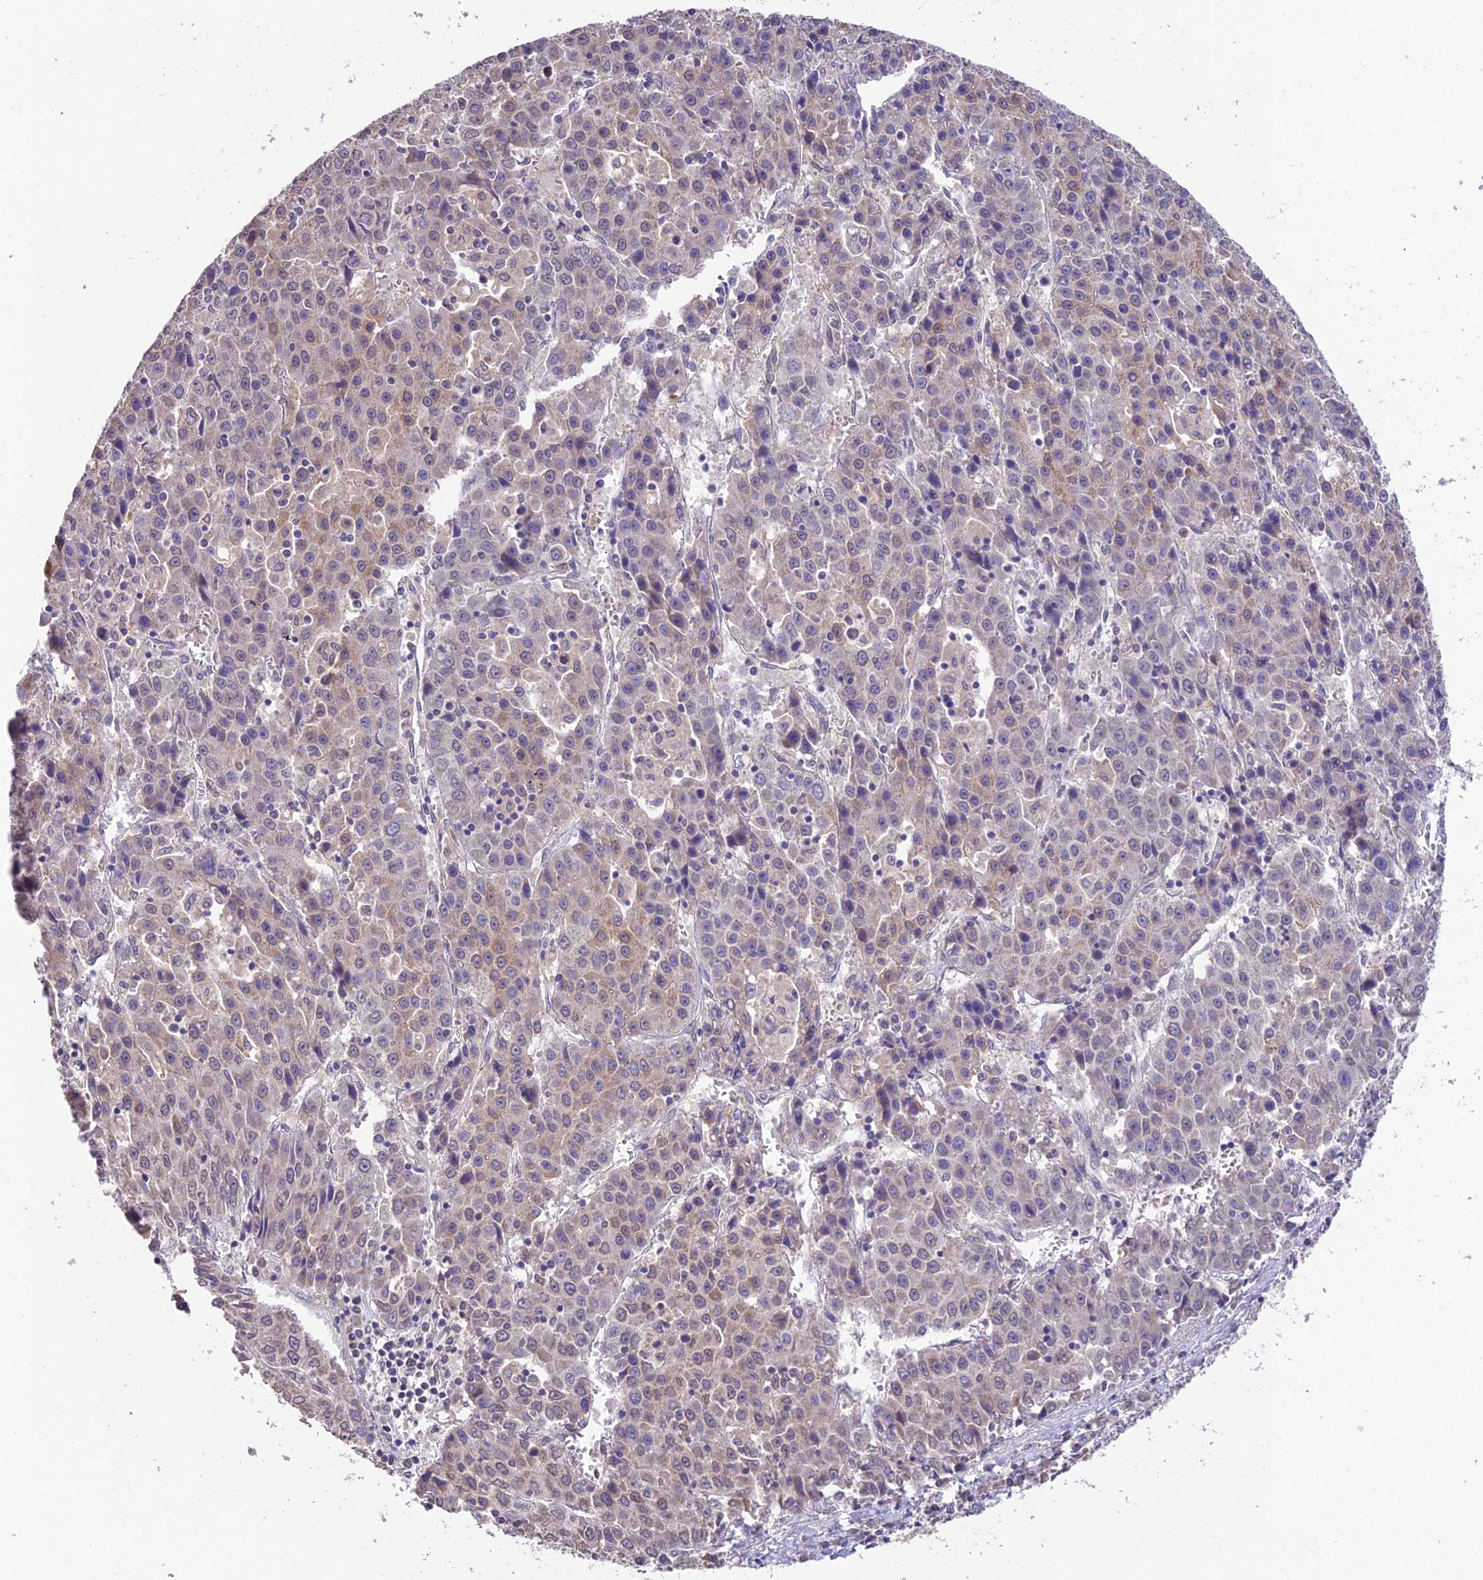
{"staining": {"intensity": "weak", "quantity": "<25%", "location": "cytoplasmic/membranous"}, "tissue": "liver cancer", "cell_type": "Tumor cells", "image_type": "cancer", "snomed": [{"axis": "morphology", "description": "Carcinoma, Hepatocellular, NOS"}, {"axis": "topography", "description": "Liver"}], "caption": "Tumor cells are negative for brown protein staining in hepatocellular carcinoma (liver). The staining is performed using DAB (3,3'-diaminobenzidine) brown chromogen with nuclei counter-stained in using hematoxylin.", "gene": "PGK1", "patient": {"sex": "female", "age": 53}}